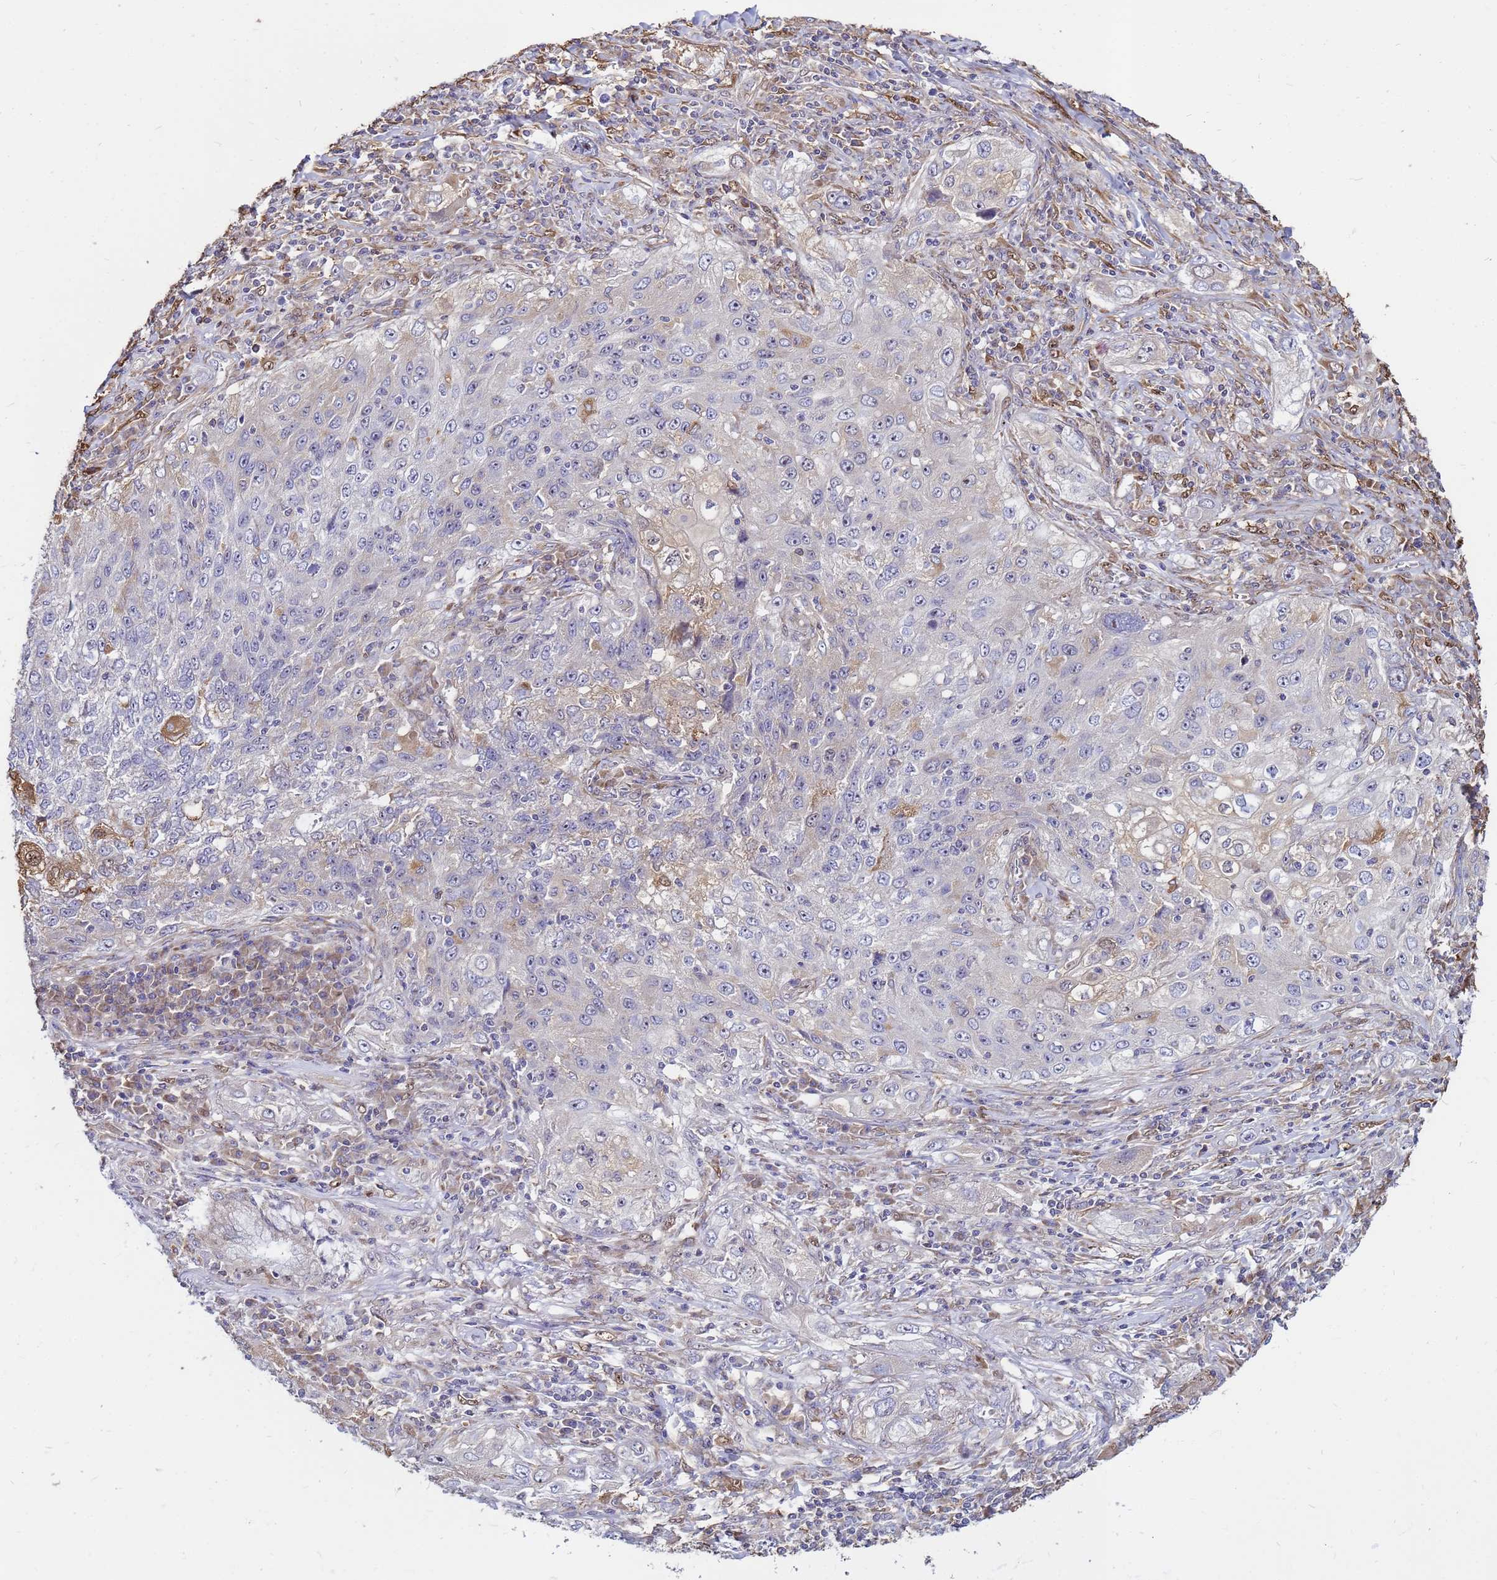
{"staining": {"intensity": "weak", "quantity": "<25%", "location": "cytoplasmic/membranous"}, "tissue": "lung cancer", "cell_type": "Tumor cells", "image_type": "cancer", "snomed": [{"axis": "morphology", "description": "Squamous cell carcinoma, NOS"}, {"axis": "topography", "description": "Lung"}], "caption": "Tumor cells are negative for brown protein staining in lung squamous cell carcinoma.", "gene": "MOB2", "patient": {"sex": "female", "age": 69}}